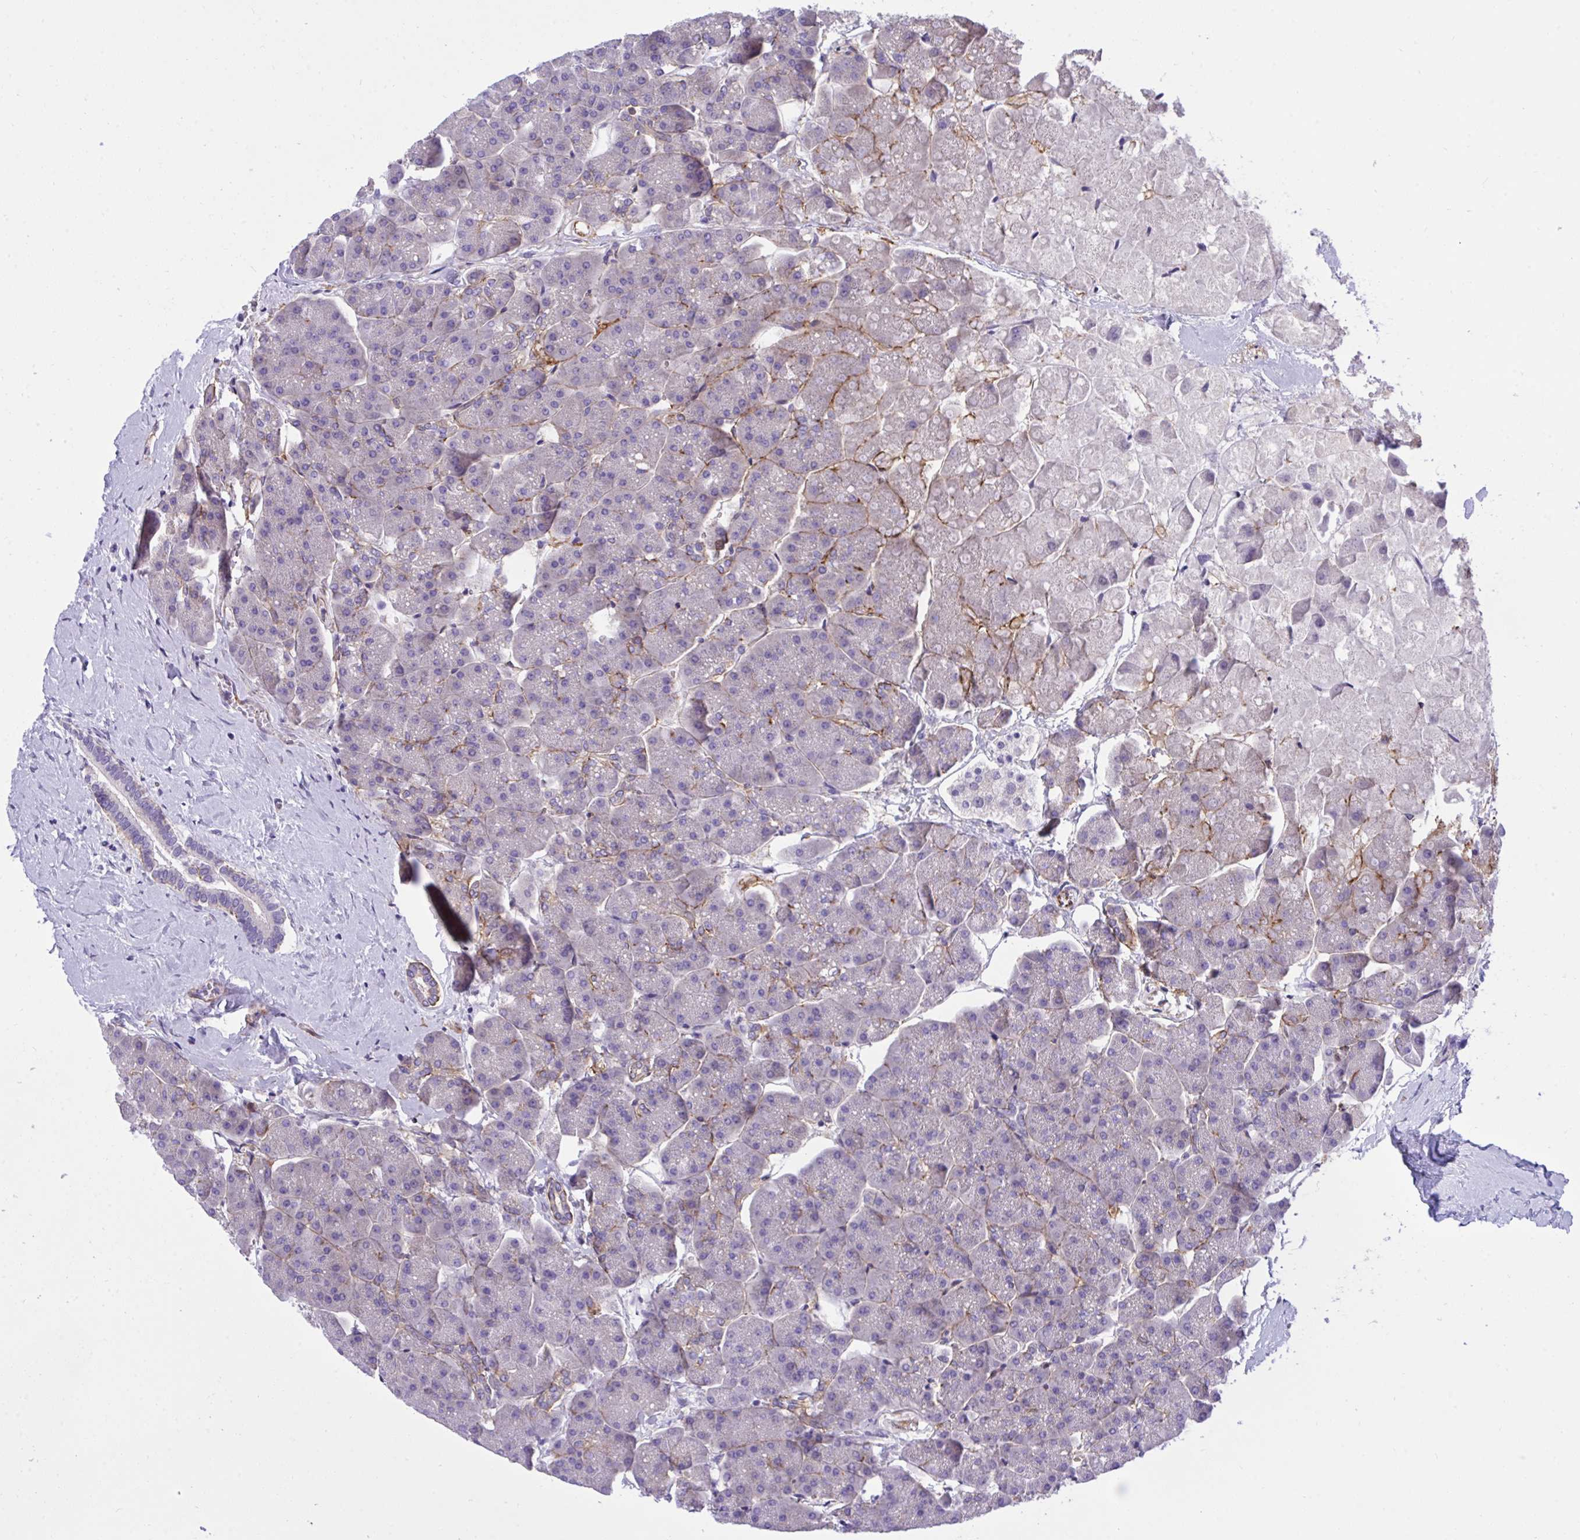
{"staining": {"intensity": "negative", "quantity": "none", "location": "none"}, "tissue": "pancreas", "cell_type": "Exocrine glandular cells", "image_type": "normal", "snomed": [{"axis": "morphology", "description": "Normal tissue, NOS"}, {"axis": "topography", "description": "Pancreas"}, {"axis": "topography", "description": "Peripheral nerve tissue"}], "caption": "Immunohistochemical staining of normal human pancreas reveals no significant expression in exocrine glandular cells.", "gene": "TLN2", "patient": {"sex": "male", "age": 54}}